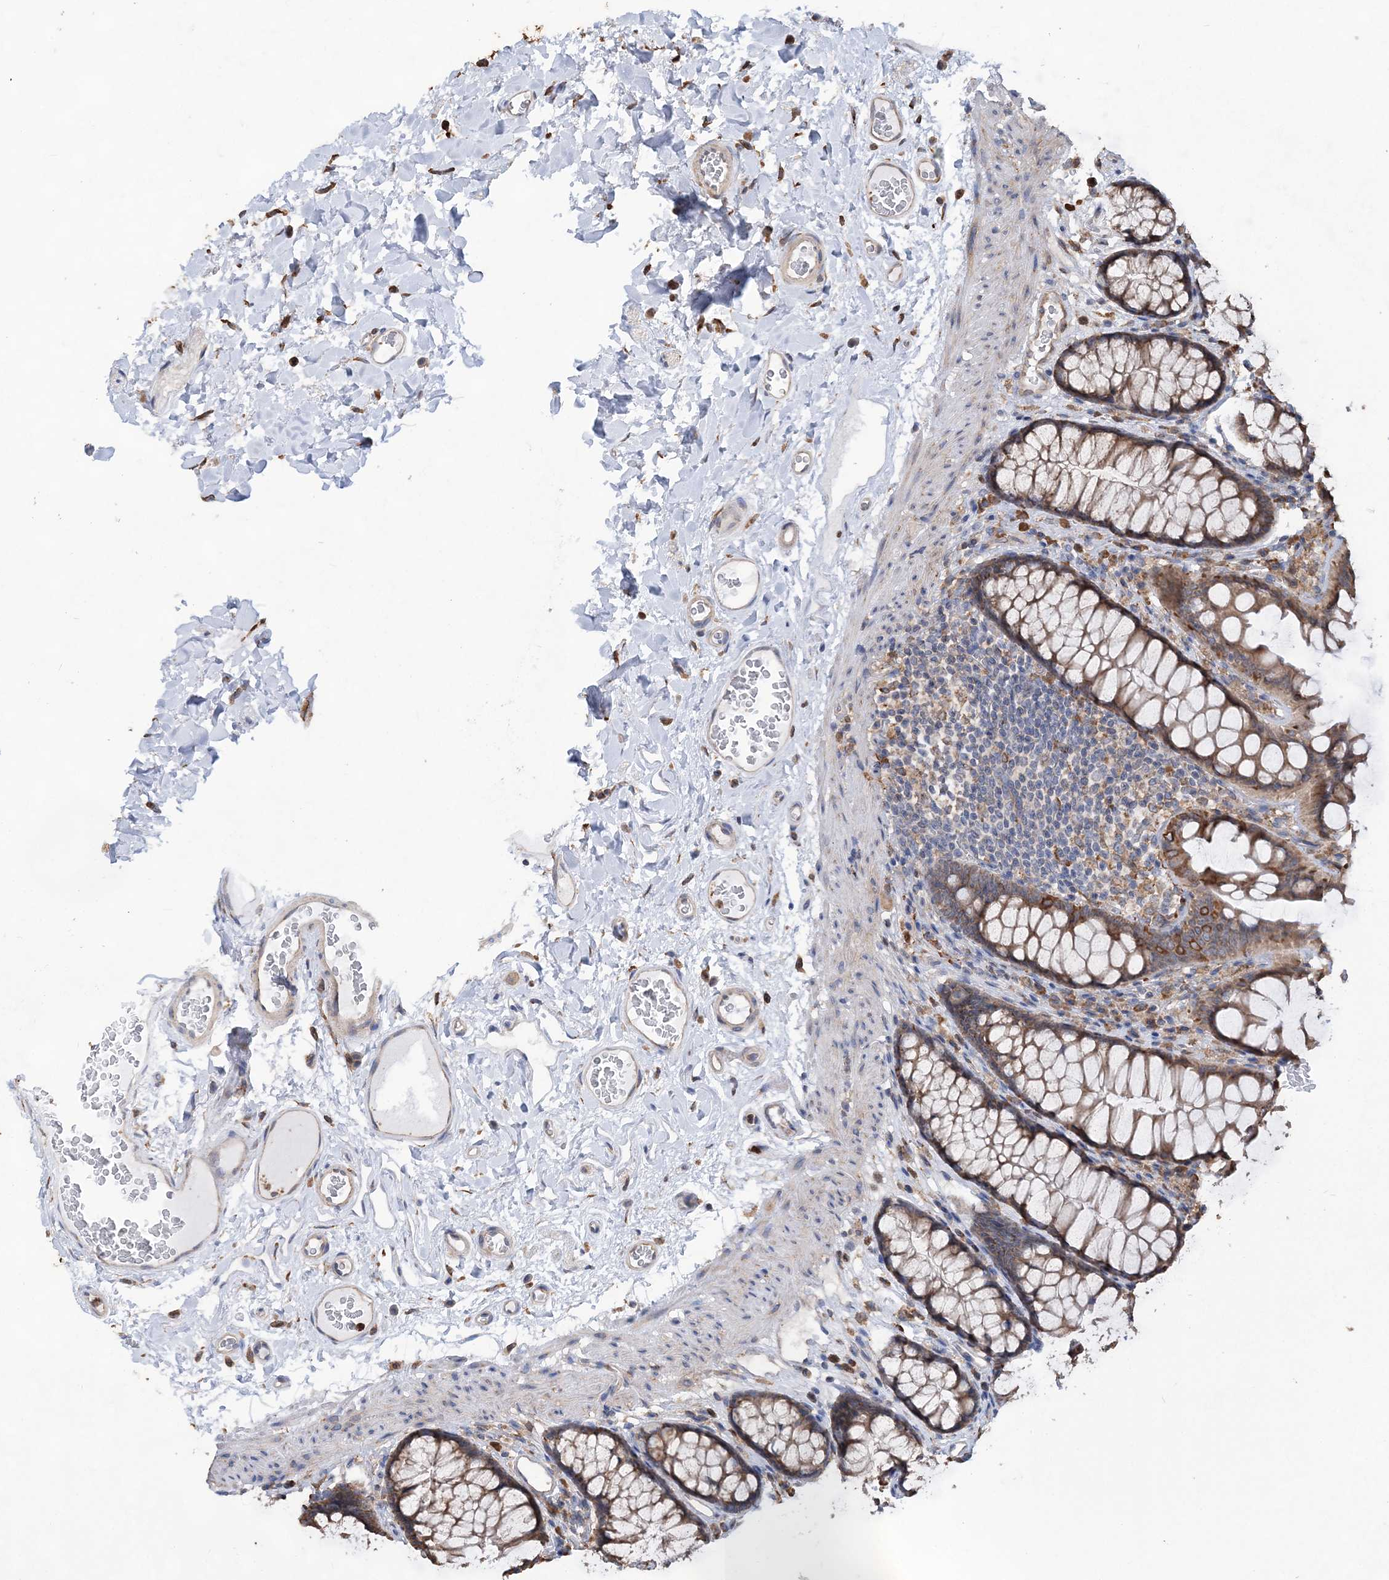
{"staining": {"intensity": "weak", "quantity": ">75%", "location": "cytoplasmic/membranous"}, "tissue": "colon", "cell_type": "Endothelial cells", "image_type": "normal", "snomed": [{"axis": "morphology", "description": "Normal tissue, NOS"}, {"axis": "topography", "description": "Colon"}], "caption": "Immunohistochemical staining of normal human colon reveals >75% levels of weak cytoplasmic/membranous protein expression in approximately >75% of endothelial cells. The staining was performed using DAB (3,3'-diaminobenzidine) to visualize the protein expression in brown, while the nuclei were stained in blue with hematoxylin (Magnification: 20x).", "gene": "WDR12", "patient": {"sex": "female", "age": 55}}